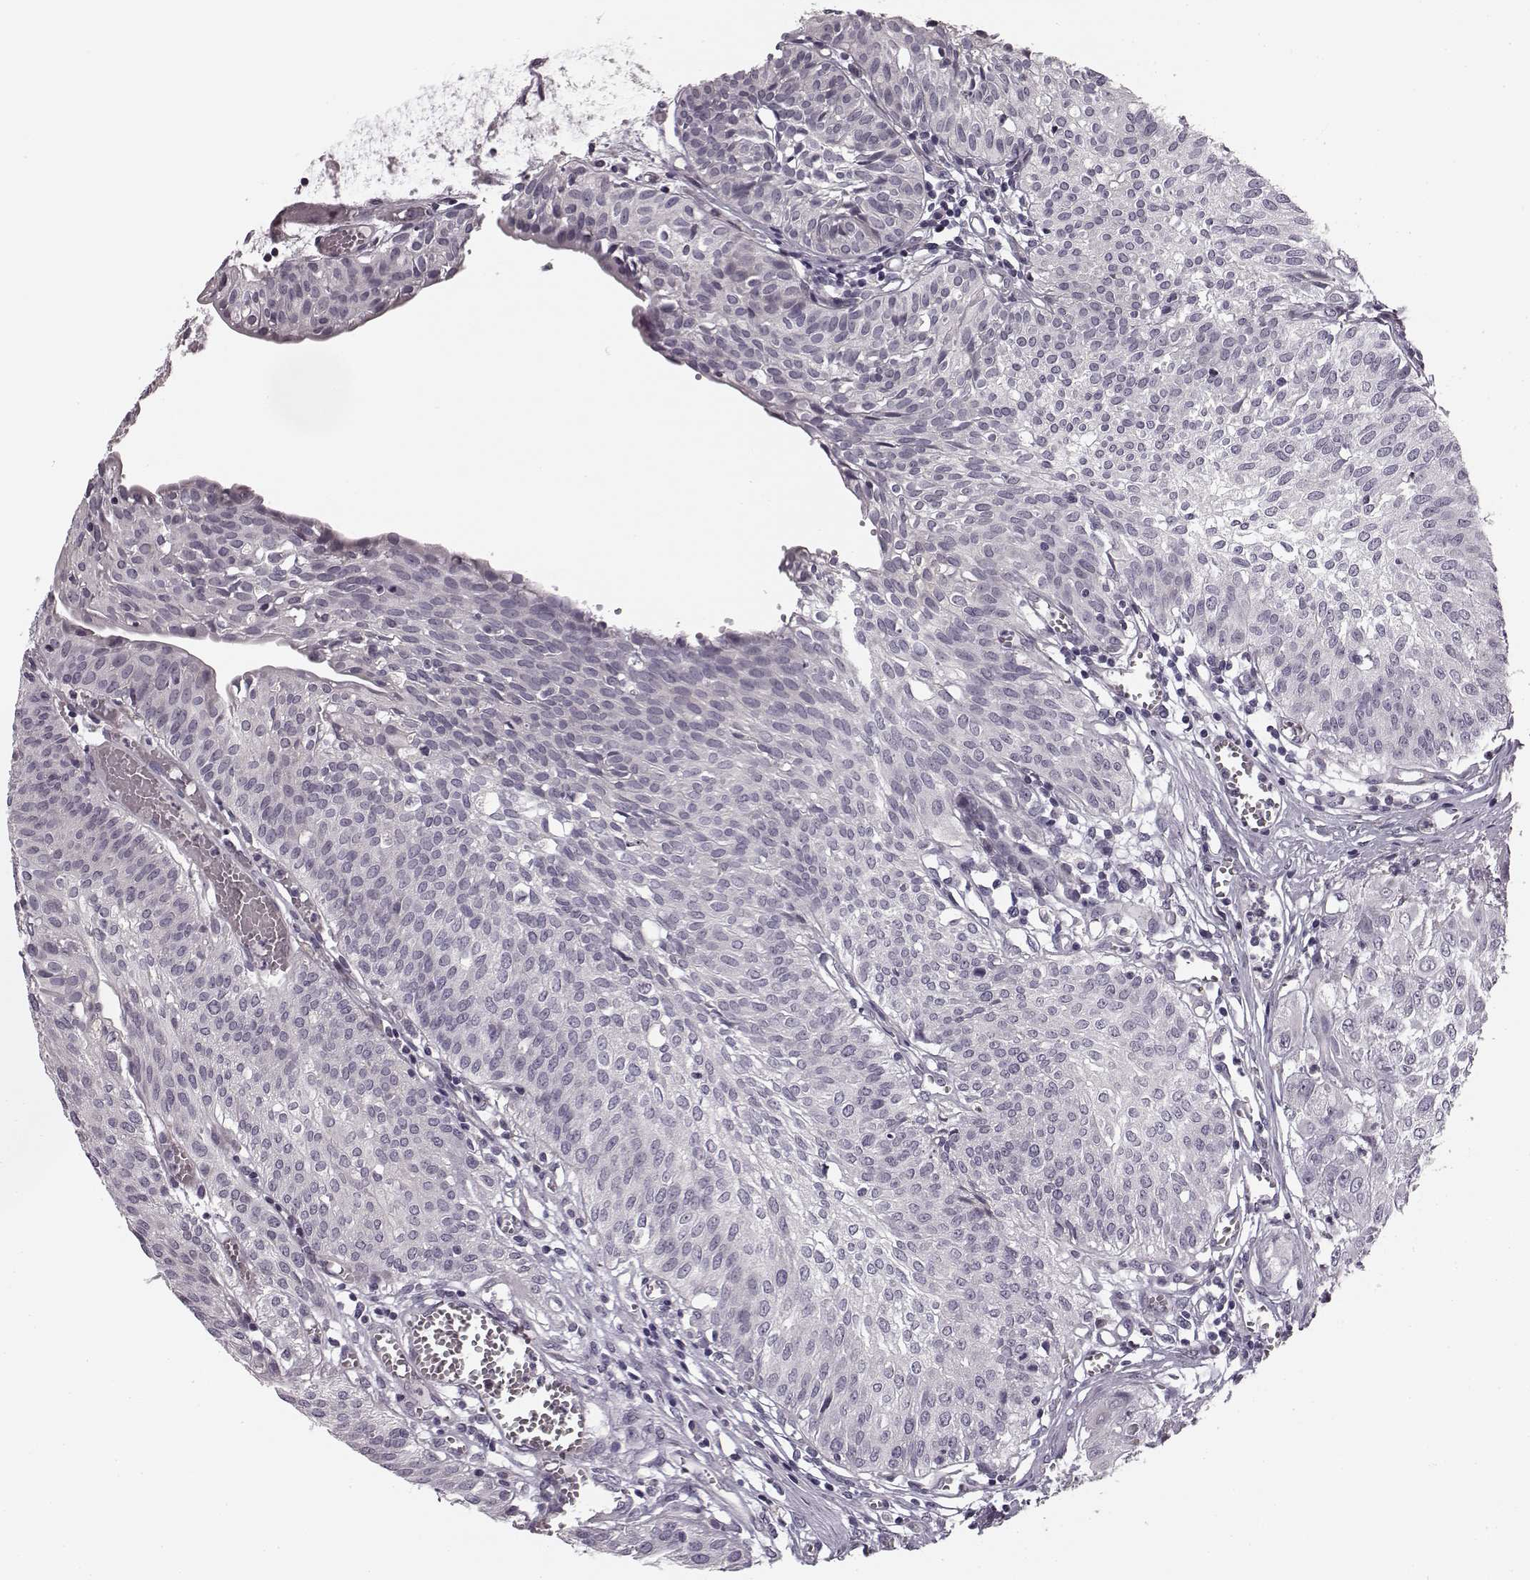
{"staining": {"intensity": "negative", "quantity": "none", "location": "none"}, "tissue": "urothelial cancer", "cell_type": "Tumor cells", "image_type": "cancer", "snomed": [{"axis": "morphology", "description": "Urothelial carcinoma, High grade"}, {"axis": "topography", "description": "Urinary bladder"}], "caption": "IHC photomicrograph of urothelial cancer stained for a protein (brown), which reveals no expression in tumor cells.", "gene": "FAM234B", "patient": {"sex": "male", "age": 57}}